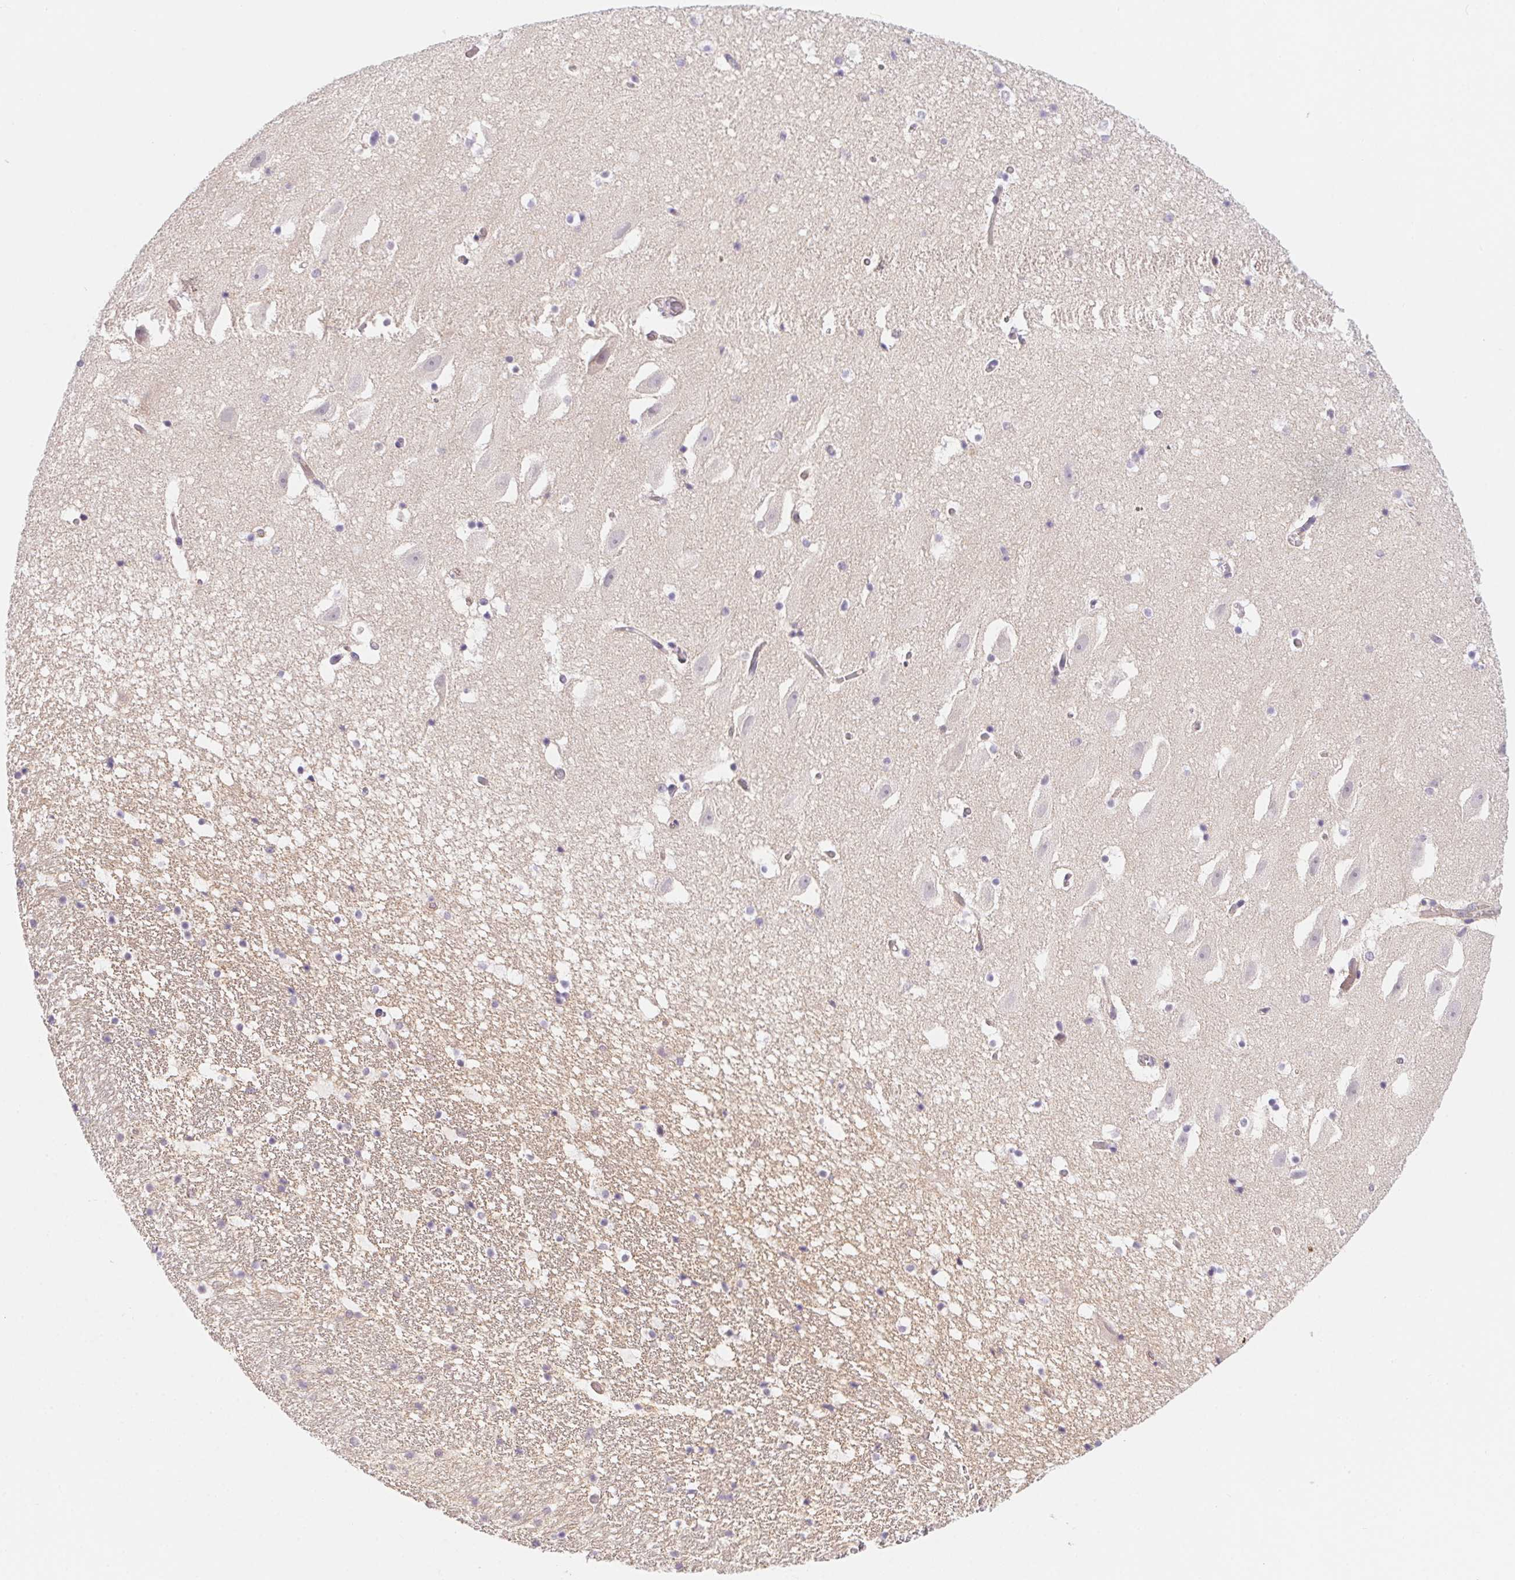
{"staining": {"intensity": "negative", "quantity": "none", "location": "none"}, "tissue": "hippocampus", "cell_type": "Glial cells", "image_type": "normal", "snomed": [{"axis": "morphology", "description": "Normal tissue, NOS"}, {"axis": "topography", "description": "Hippocampus"}], "caption": "Glial cells show no significant protein expression in normal hippocampus. The staining was performed using DAB (3,3'-diaminobenzidine) to visualize the protein expression in brown, while the nuclei were stained in blue with hematoxylin (Magnification: 20x).", "gene": "PRKAA1", "patient": {"sex": "male", "age": 26}}